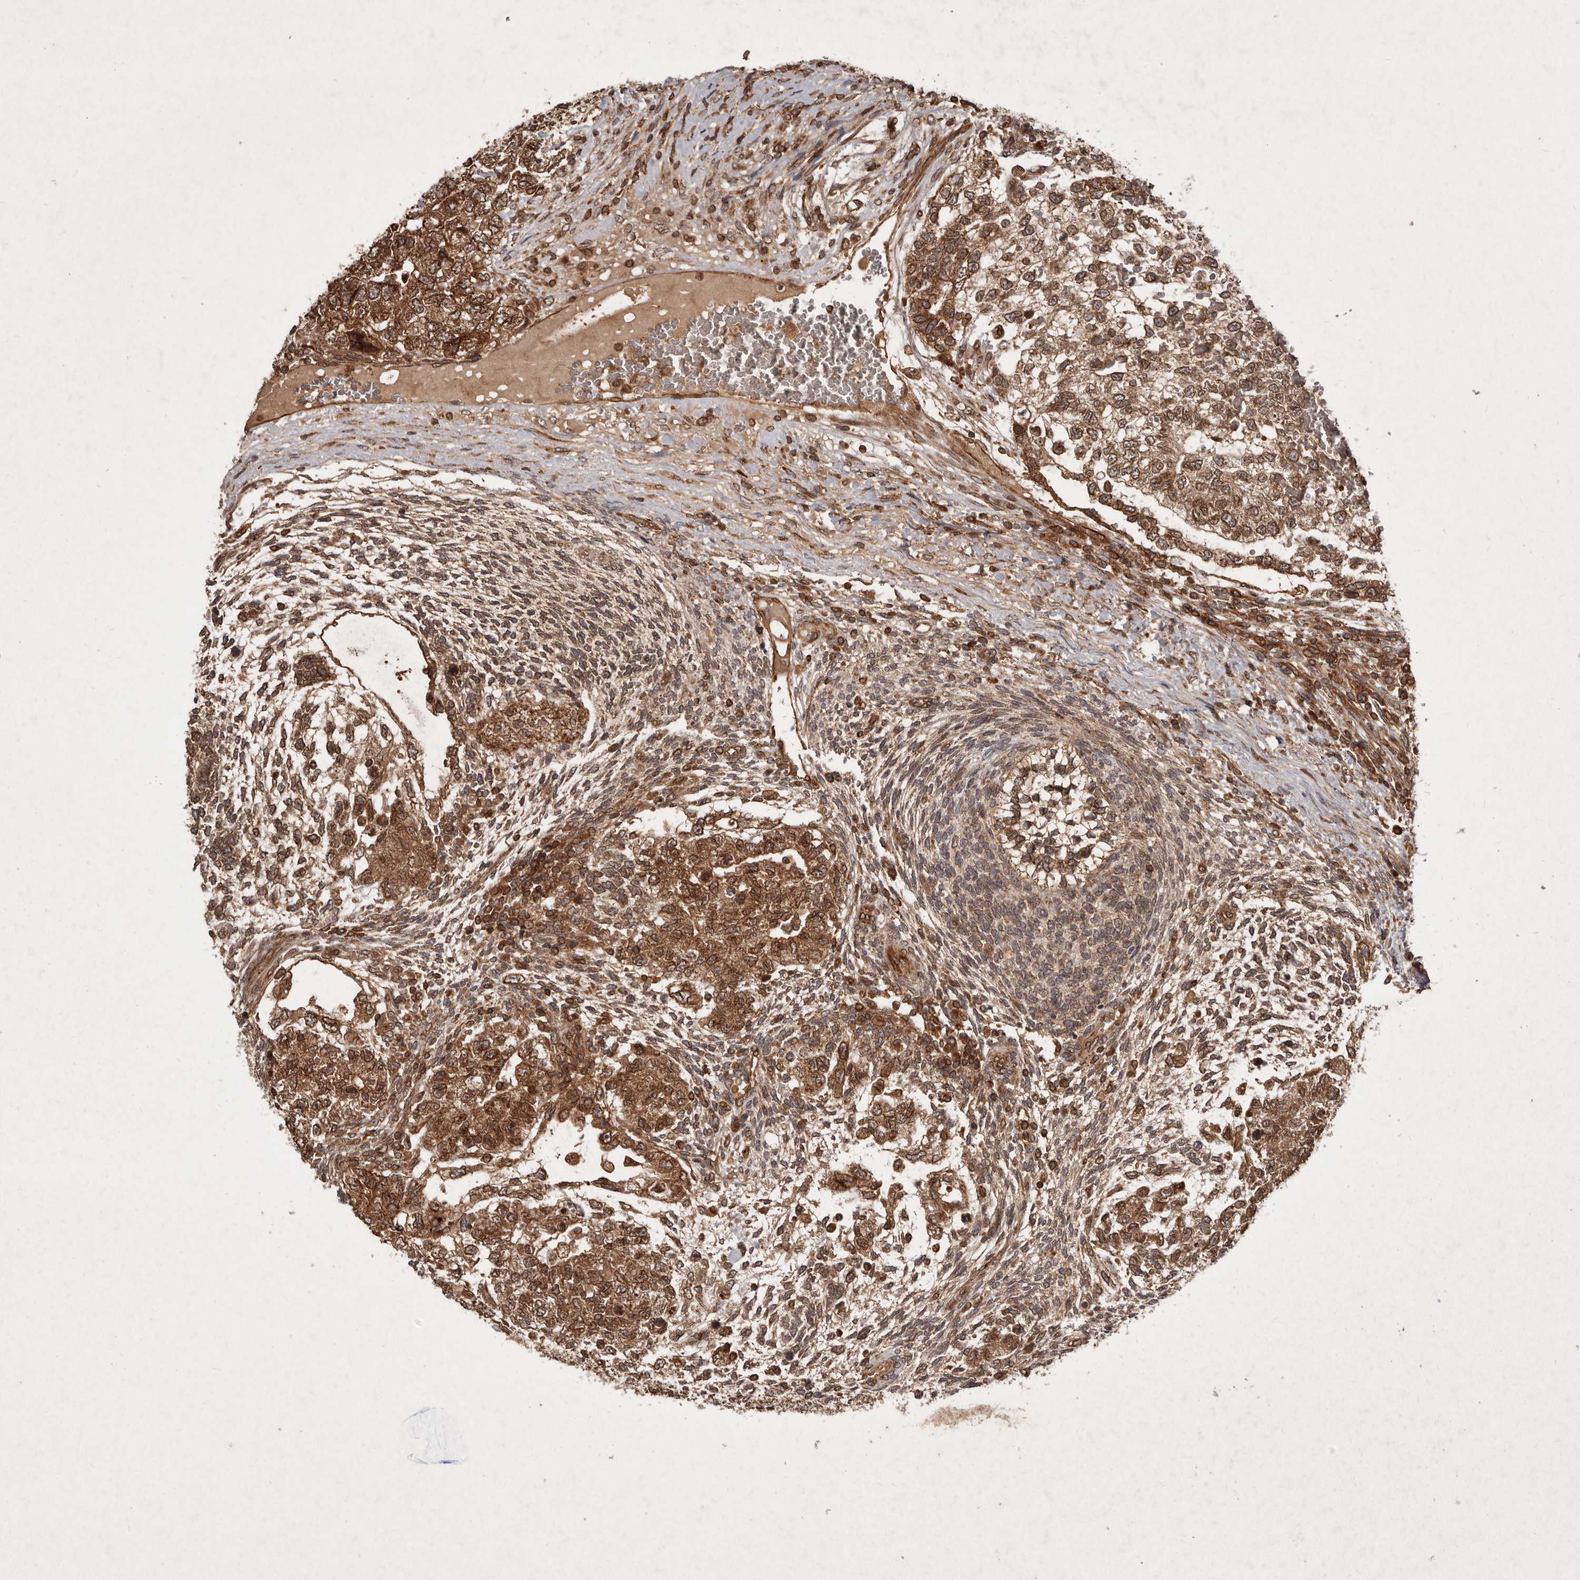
{"staining": {"intensity": "strong", "quantity": ">75%", "location": "cytoplasmic/membranous,nuclear"}, "tissue": "testis cancer", "cell_type": "Tumor cells", "image_type": "cancer", "snomed": [{"axis": "morphology", "description": "Carcinoma, Embryonal, NOS"}, {"axis": "topography", "description": "Testis"}], "caption": "Embryonal carcinoma (testis) stained for a protein (brown) displays strong cytoplasmic/membranous and nuclear positive staining in approximately >75% of tumor cells.", "gene": "STK36", "patient": {"sex": "male", "age": 37}}